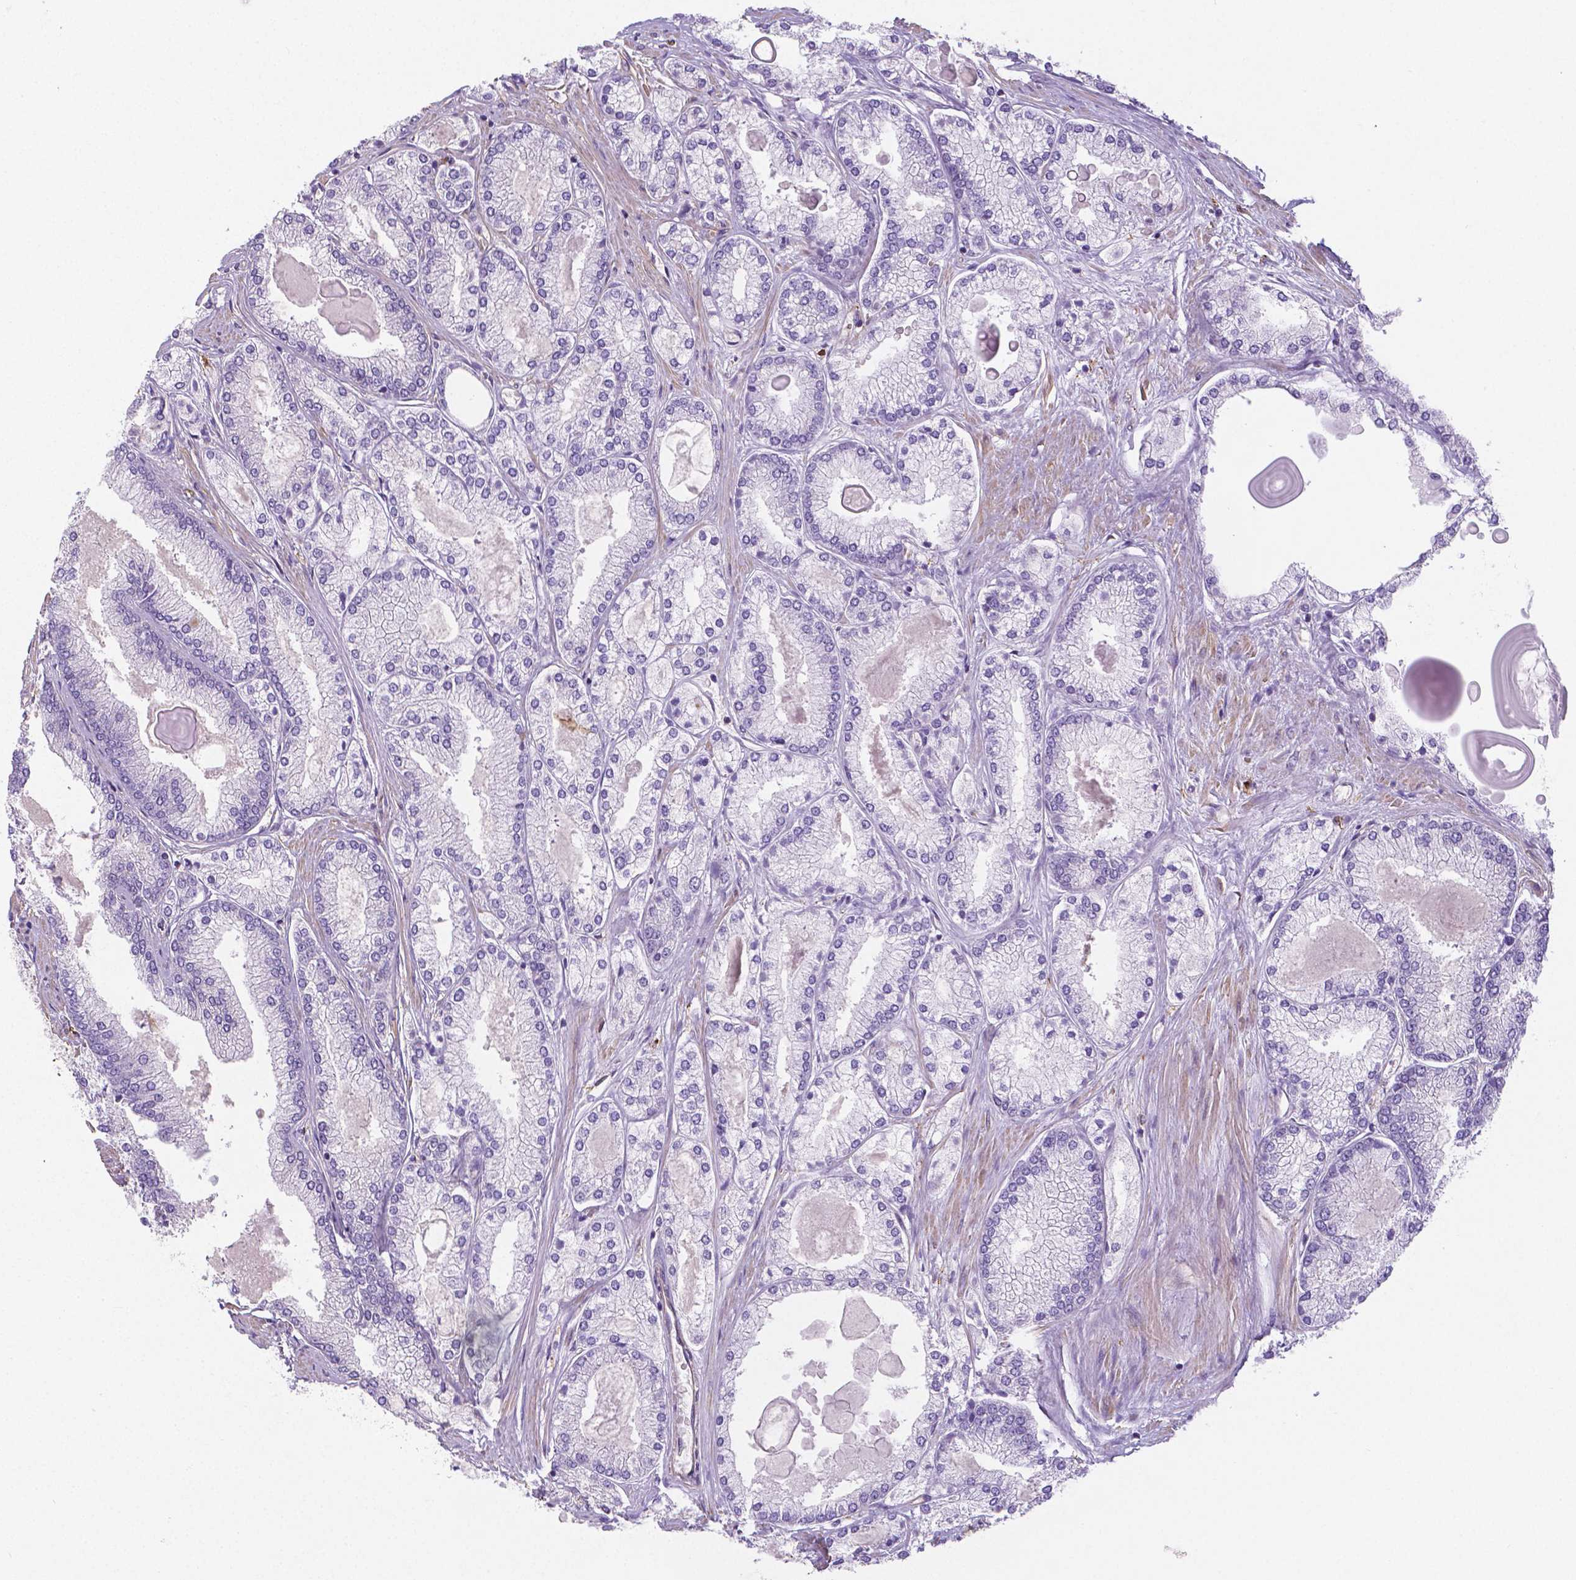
{"staining": {"intensity": "negative", "quantity": "none", "location": "none"}, "tissue": "prostate cancer", "cell_type": "Tumor cells", "image_type": "cancer", "snomed": [{"axis": "morphology", "description": "Adenocarcinoma, High grade"}, {"axis": "topography", "description": "Prostate"}], "caption": "DAB (3,3'-diaminobenzidine) immunohistochemical staining of human prostate cancer (adenocarcinoma (high-grade)) shows no significant positivity in tumor cells.", "gene": "CRMP1", "patient": {"sex": "male", "age": 68}}